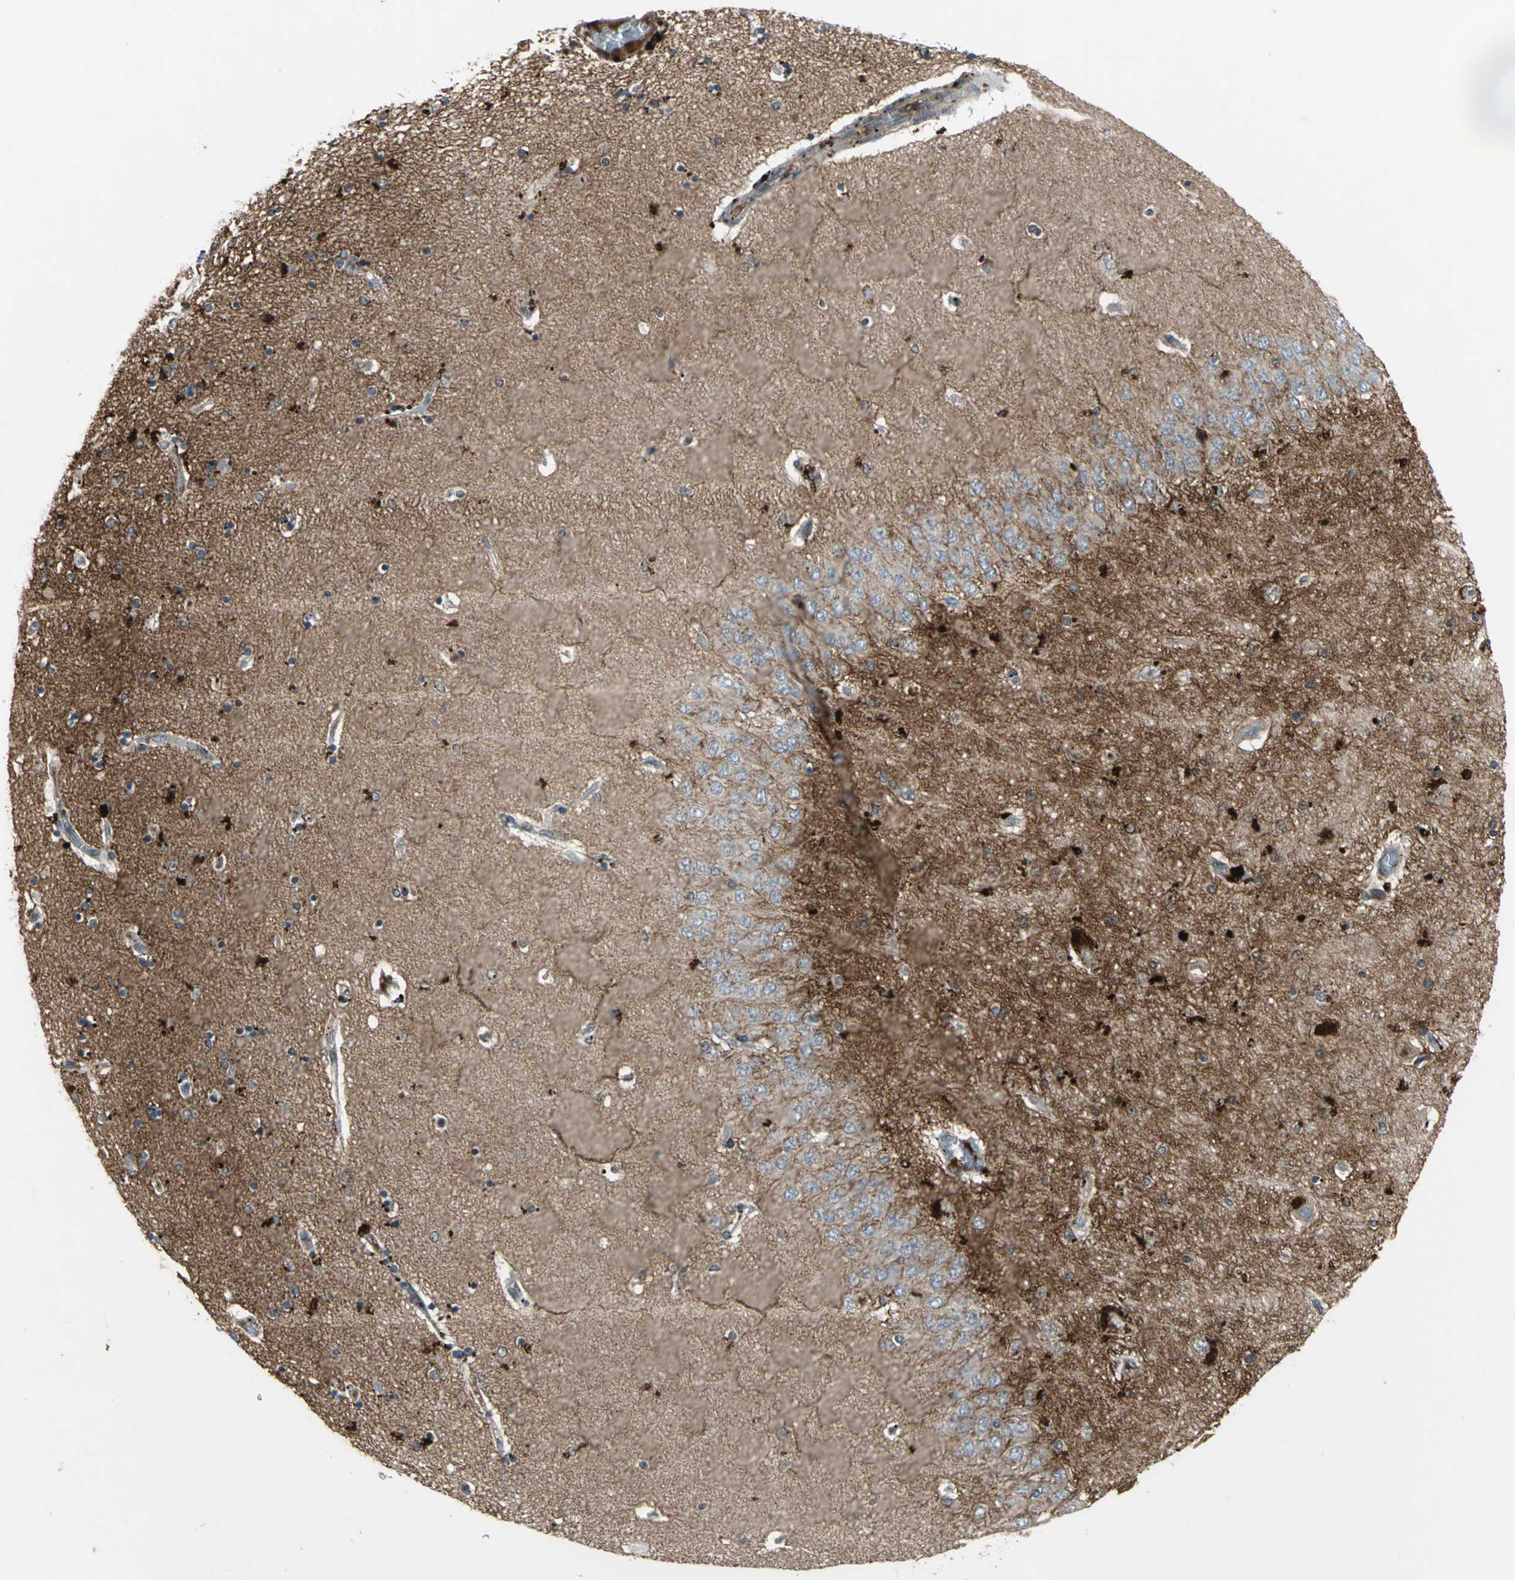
{"staining": {"intensity": "moderate", "quantity": "<25%", "location": "nuclear"}, "tissue": "hippocampus", "cell_type": "Glial cells", "image_type": "normal", "snomed": [{"axis": "morphology", "description": "Normal tissue, NOS"}, {"axis": "topography", "description": "Hippocampus"}], "caption": "A brown stain highlights moderate nuclear expression of a protein in glial cells of unremarkable human hippocampus. (DAB (3,3'-diaminobenzidine) = brown stain, brightfield microscopy at high magnification).", "gene": "PTGDS", "patient": {"sex": "female", "age": 54}}